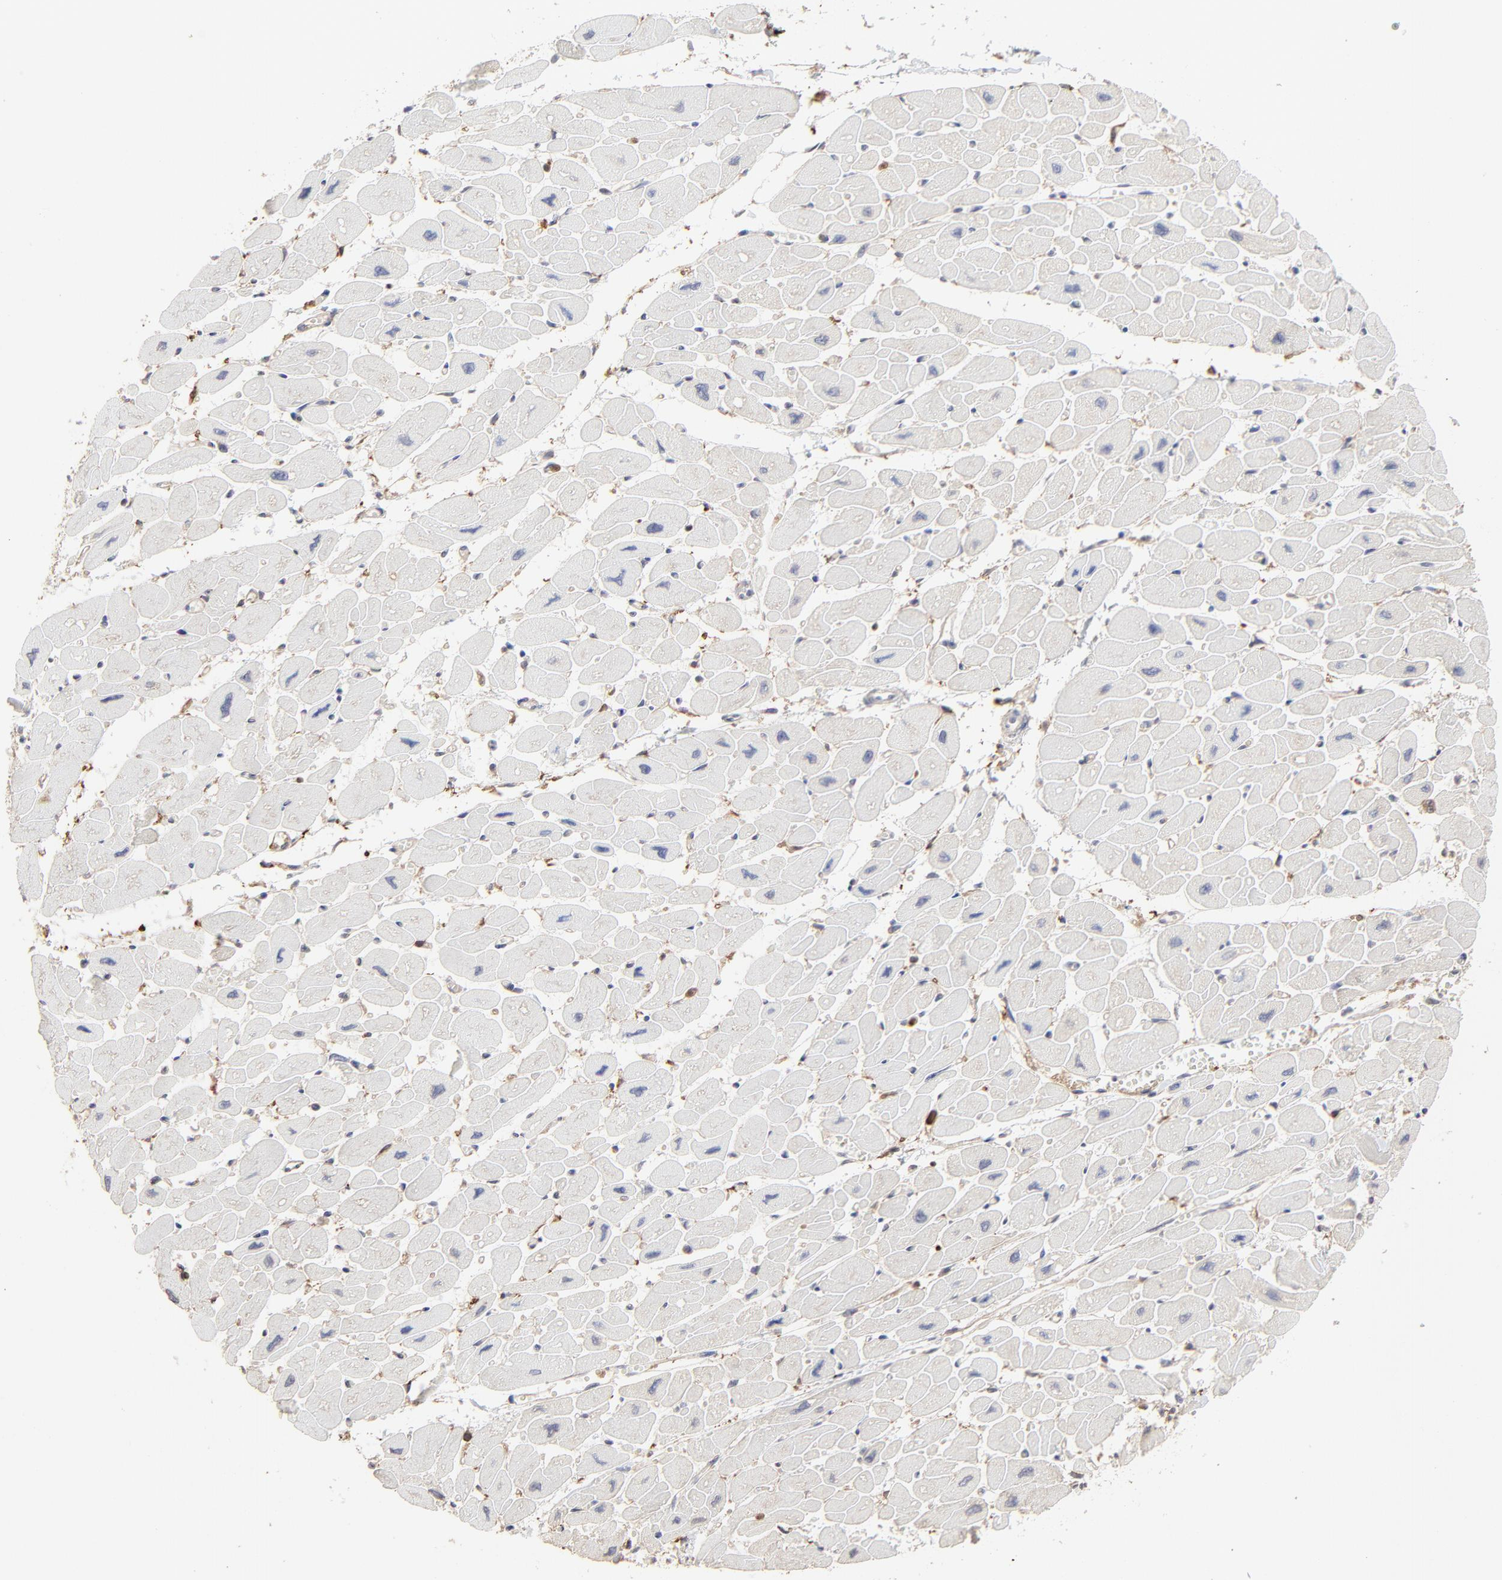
{"staining": {"intensity": "negative", "quantity": "none", "location": "none"}, "tissue": "heart muscle", "cell_type": "Cardiomyocytes", "image_type": "normal", "snomed": [{"axis": "morphology", "description": "Normal tissue, NOS"}, {"axis": "topography", "description": "Heart"}], "caption": "This is an immunohistochemistry histopathology image of normal heart muscle. There is no expression in cardiomyocytes.", "gene": "SLC6A14", "patient": {"sex": "female", "age": 54}}